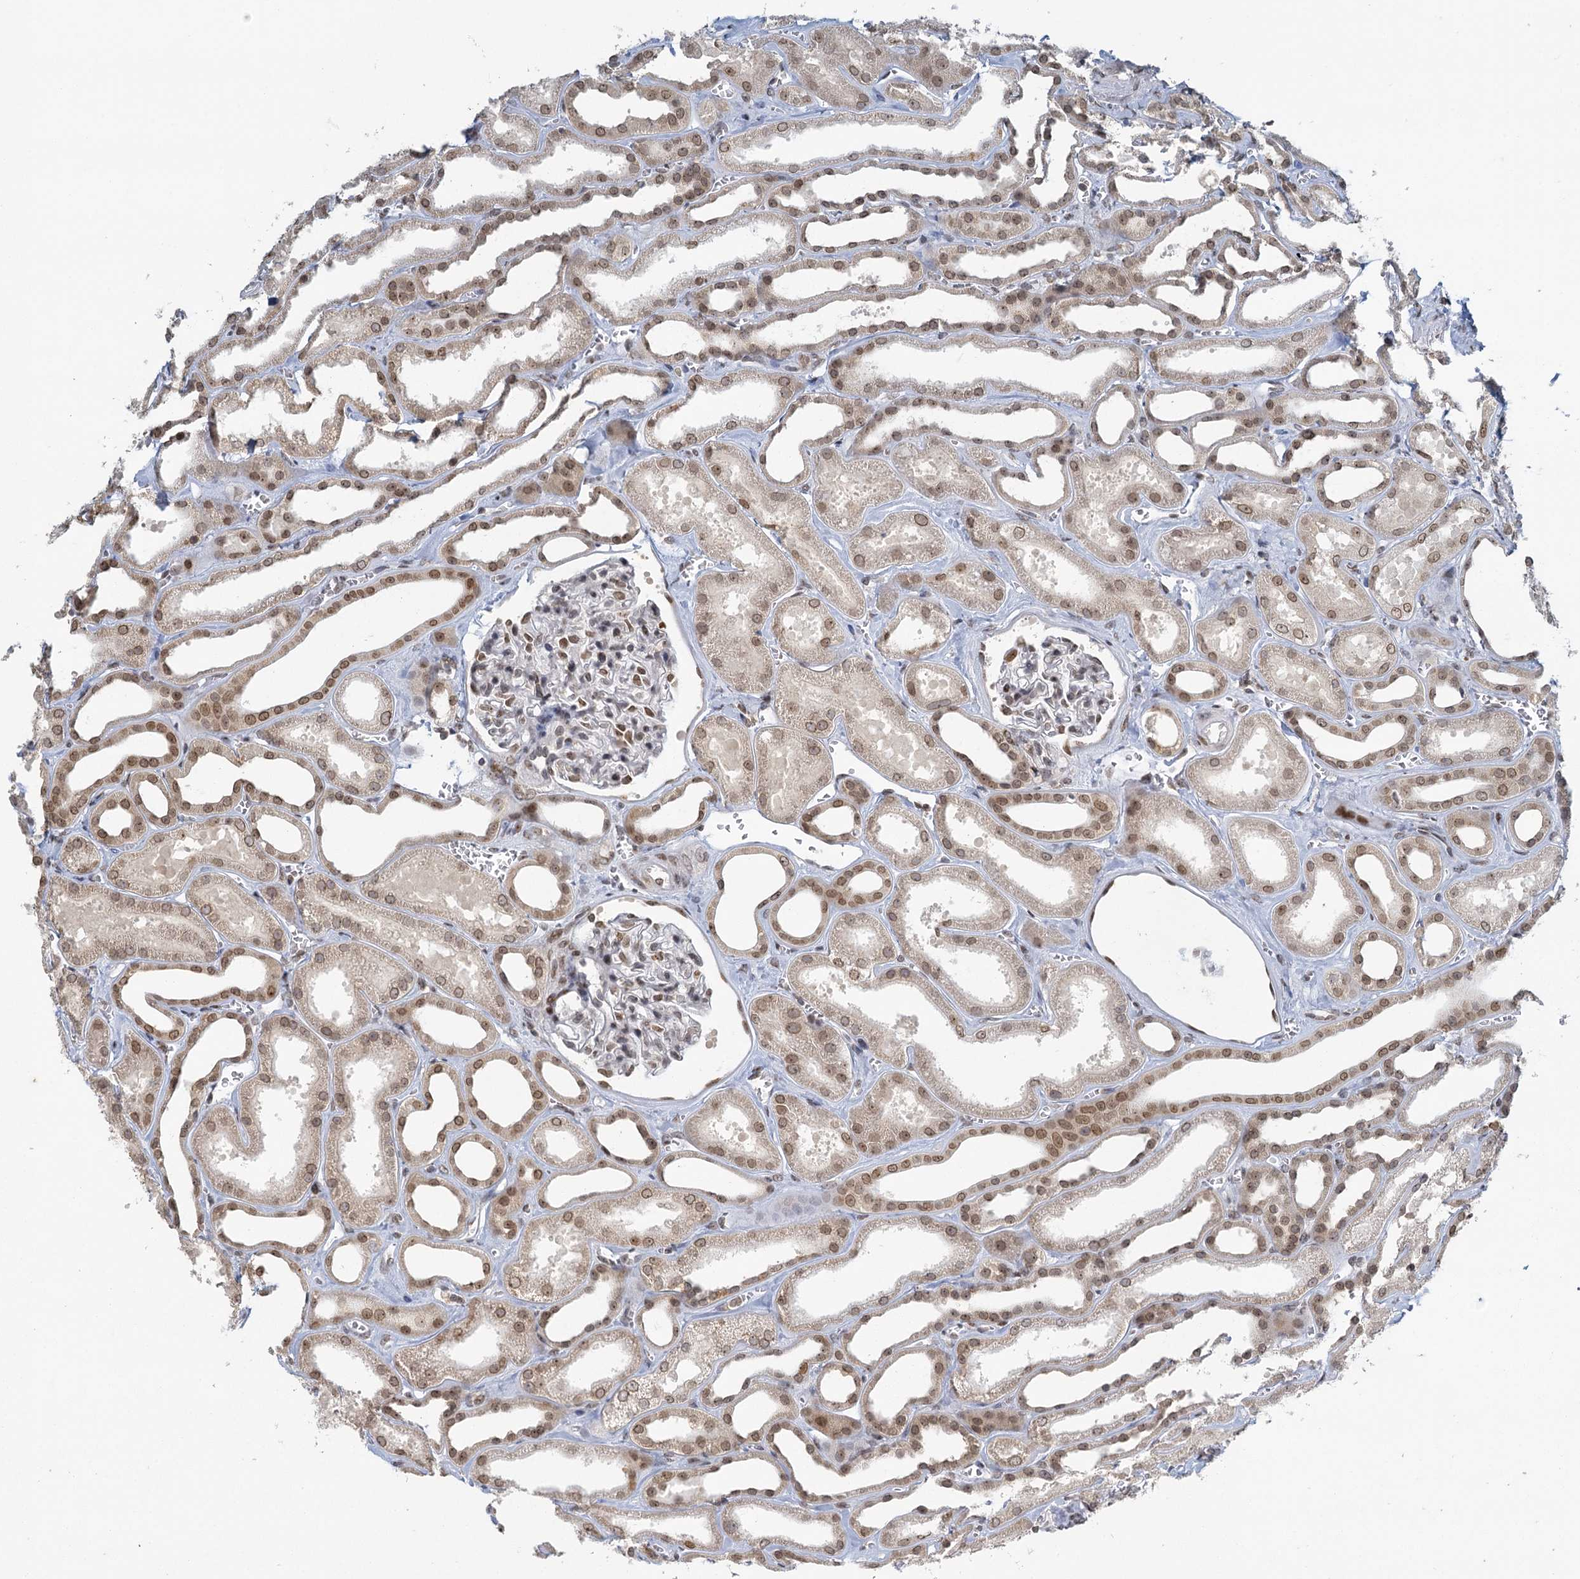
{"staining": {"intensity": "weak", "quantity": "25%-75%", "location": "nuclear"}, "tissue": "kidney", "cell_type": "Cells in glomeruli", "image_type": "normal", "snomed": [{"axis": "morphology", "description": "Normal tissue, NOS"}, {"axis": "morphology", "description": "Adenocarcinoma, NOS"}, {"axis": "topography", "description": "Kidney"}], "caption": "This histopathology image shows IHC staining of unremarkable kidney, with low weak nuclear positivity in approximately 25%-75% of cells in glomeruli.", "gene": "TREX1", "patient": {"sex": "female", "age": 68}}